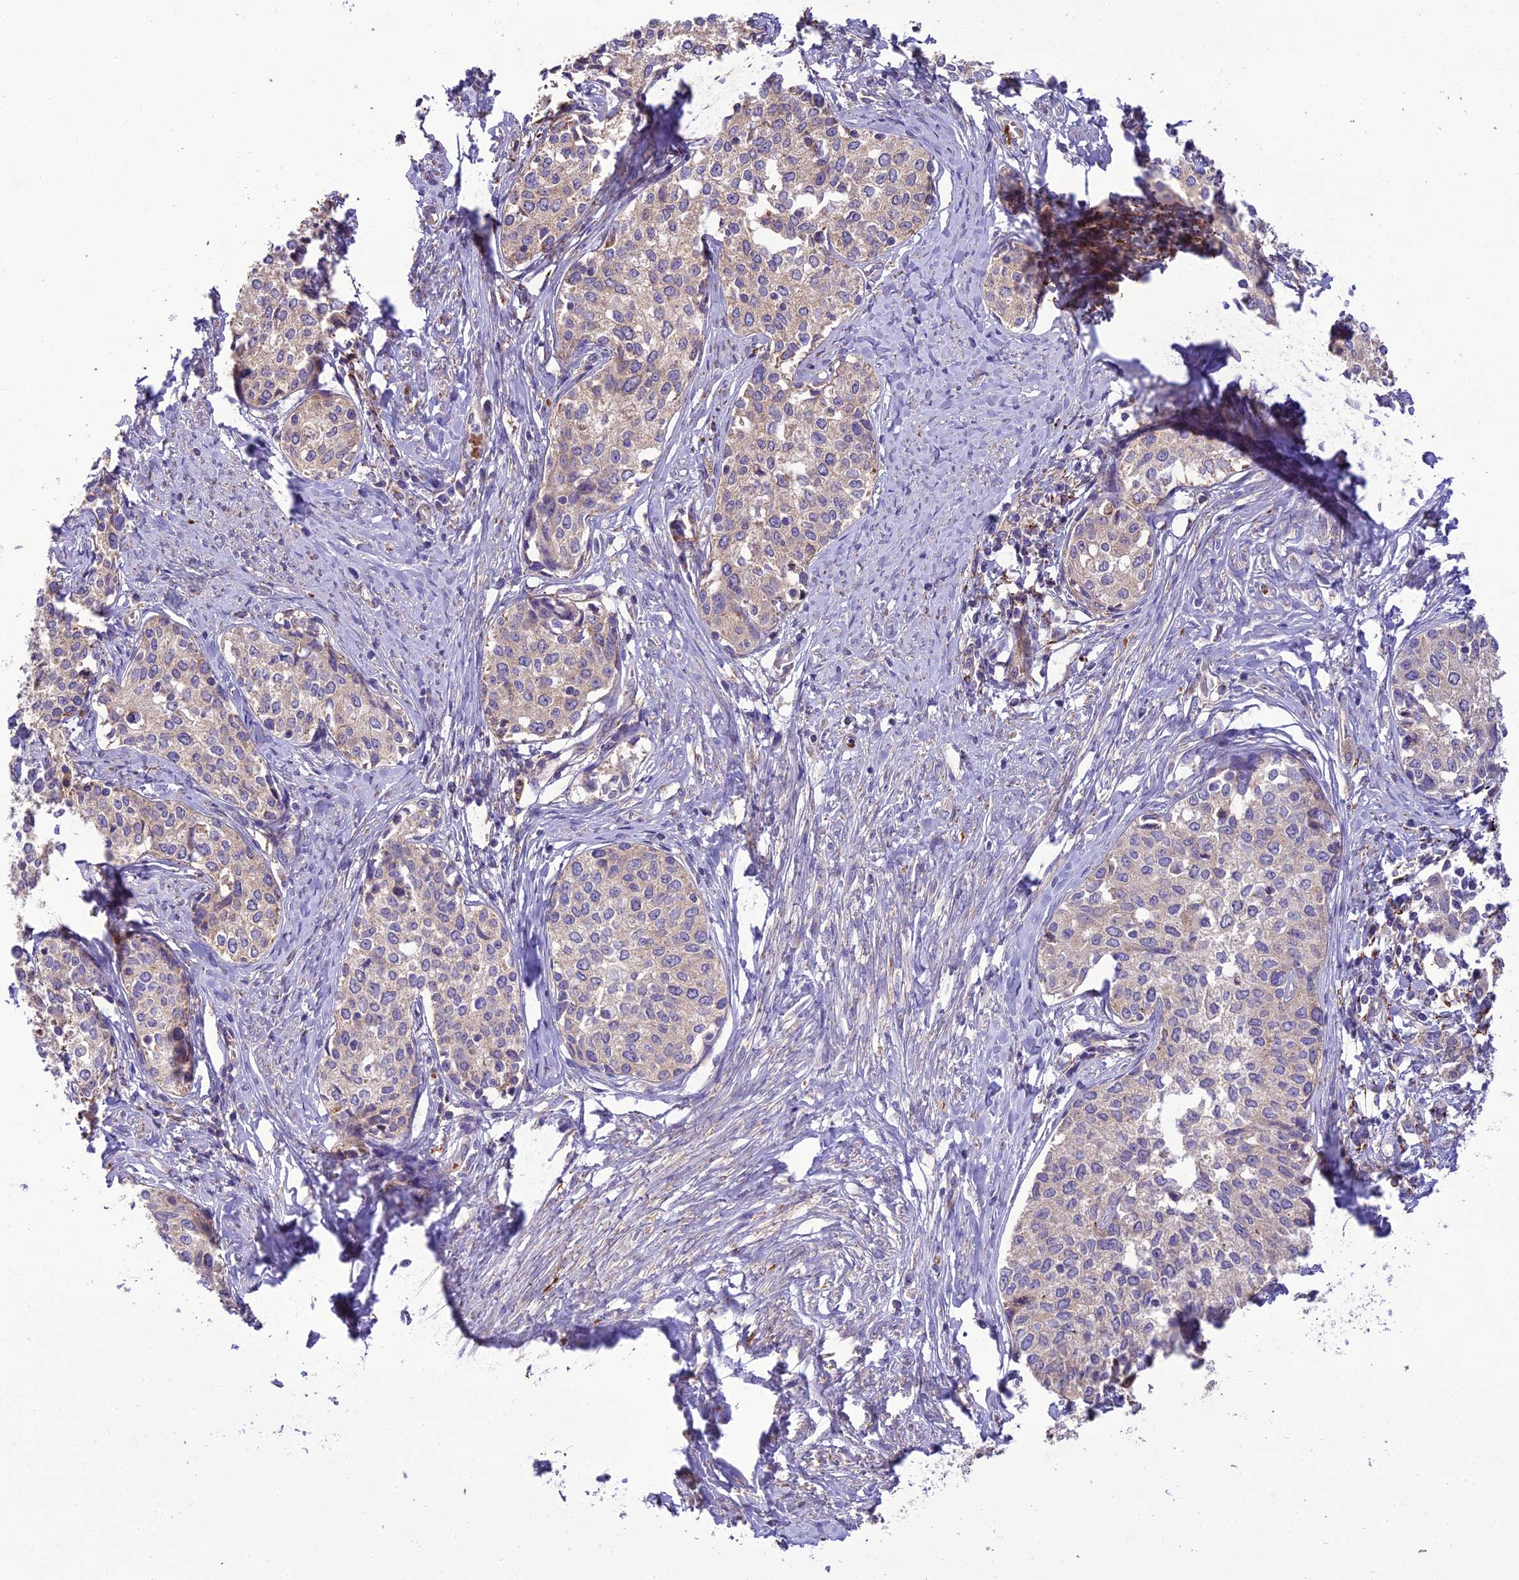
{"staining": {"intensity": "weak", "quantity": ">75%", "location": "cytoplasmic/membranous"}, "tissue": "cervical cancer", "cell_type": "Tumor cells", "image_type": "cancer", "snomed": [{"axis": "morphology", "description": "Squamous cell carcinoma, NOS"}, {"axis": "morphology", "description": "Adenocarcinoma, NOS"}, {"axis": "topography", "description": "Cervix"}], "caption": "Immunohistochemistry of human cervical adenocarcinoma reveals low levels of weak cytoplasmic/membranous expression in approximately >75% of tumor cells. (DAB IHC with brightfield microscopy, high magnification).", "gene": "TBC1D24", "patient": {"sex": "female", "age": 52}}